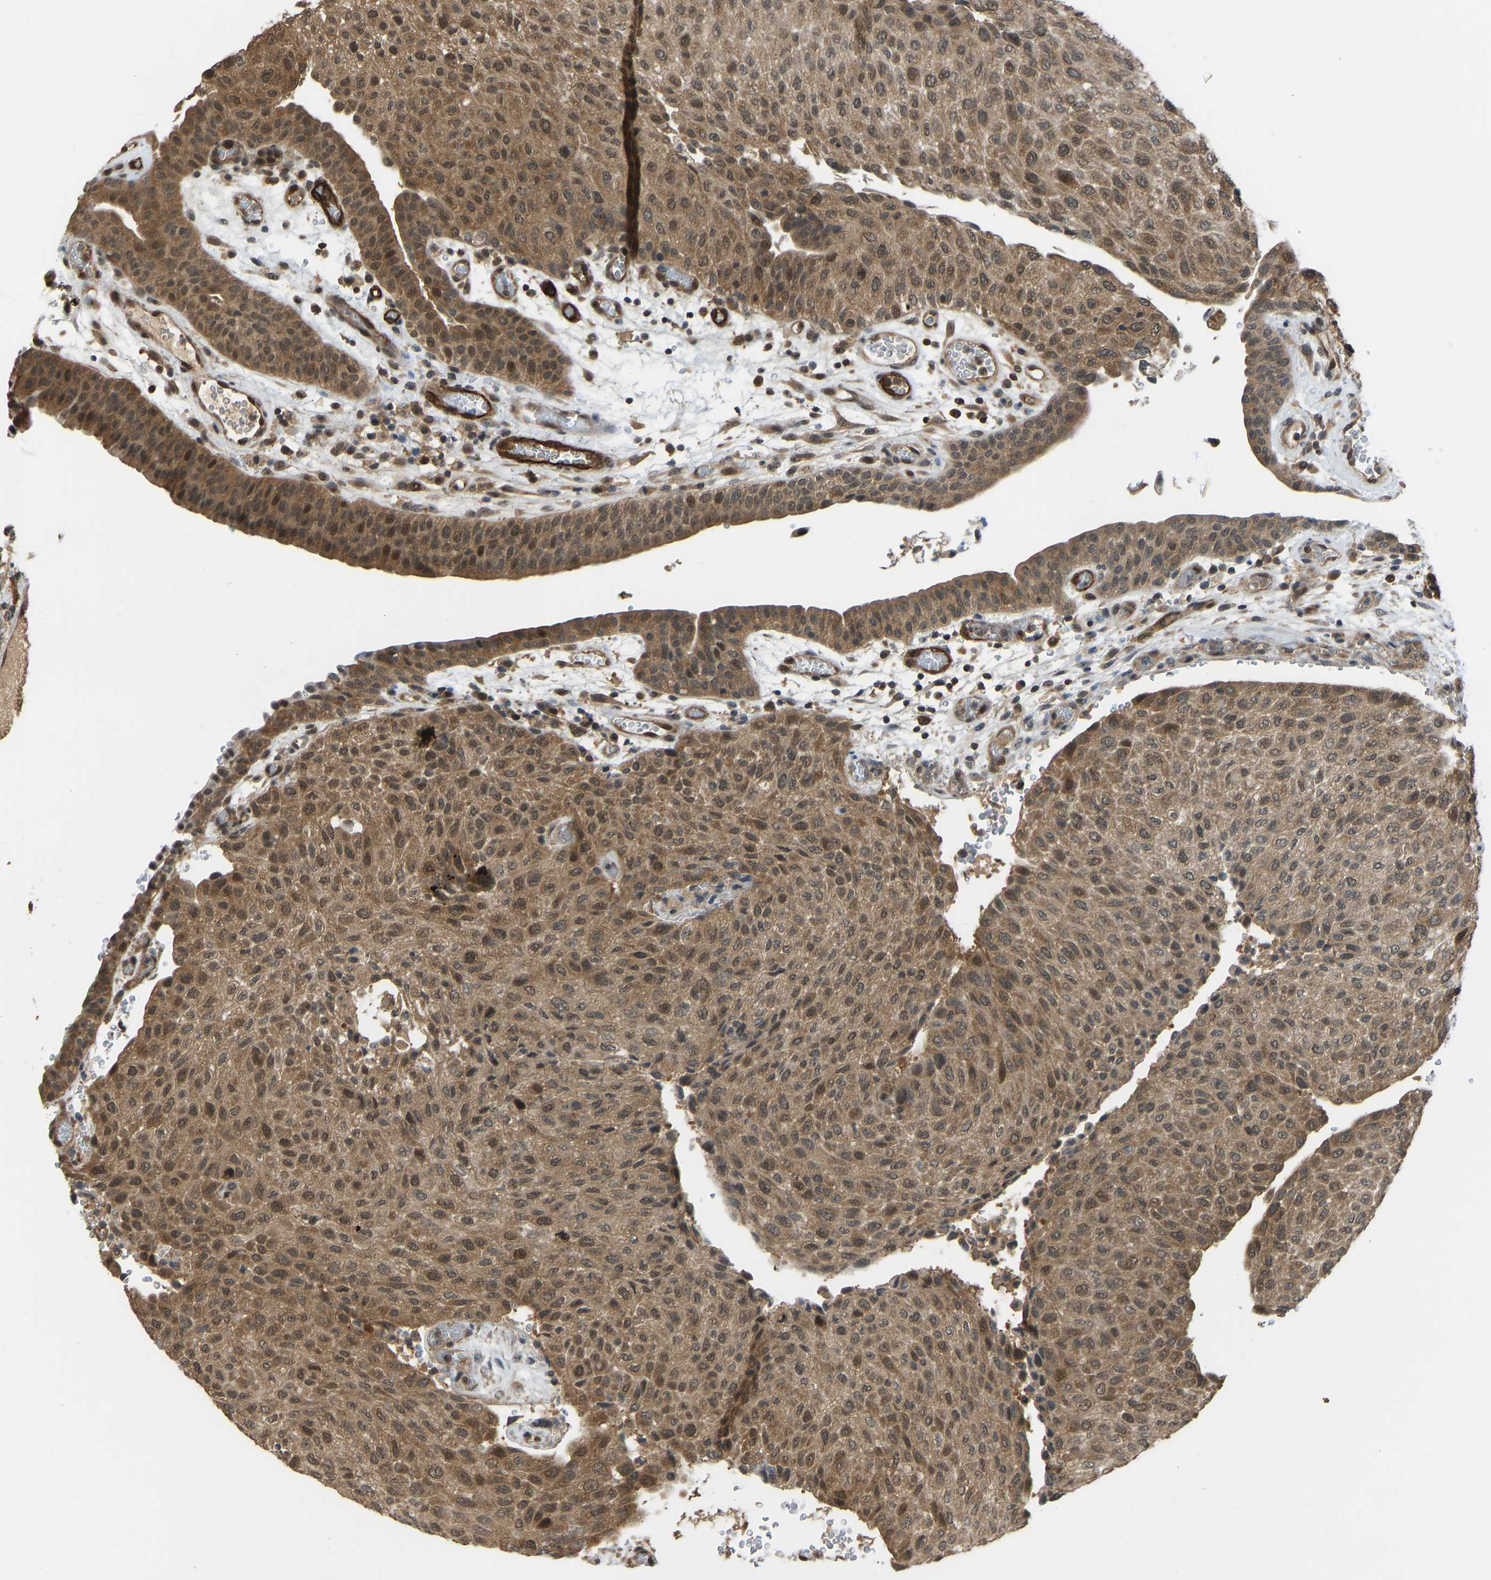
{"staining": {"intensity": "moderate", "quantity": ">75%", "location": "cytoplasmic/membranous,nuclear"}, "tissue": "urothelial cancer", "cell_type": "Tumor cells", "image_type": "cancer", "snomed": [{"axis": "morphology", "description": "Urothelial carcinoma, Low grade"}, {"axis": "morphology", "description": "Urothelial carcinoma, High grade"}, {"axis": "topography", "description": "Urinary bladder"}], "caption": "Low-grade urothelial carcinoma stained for a protein displays moderate cytoplasmic/membranous and nuclear positivity in tumor cells.", "gene": "CCT8", "patient": {"sex": "male", "age": 35}}